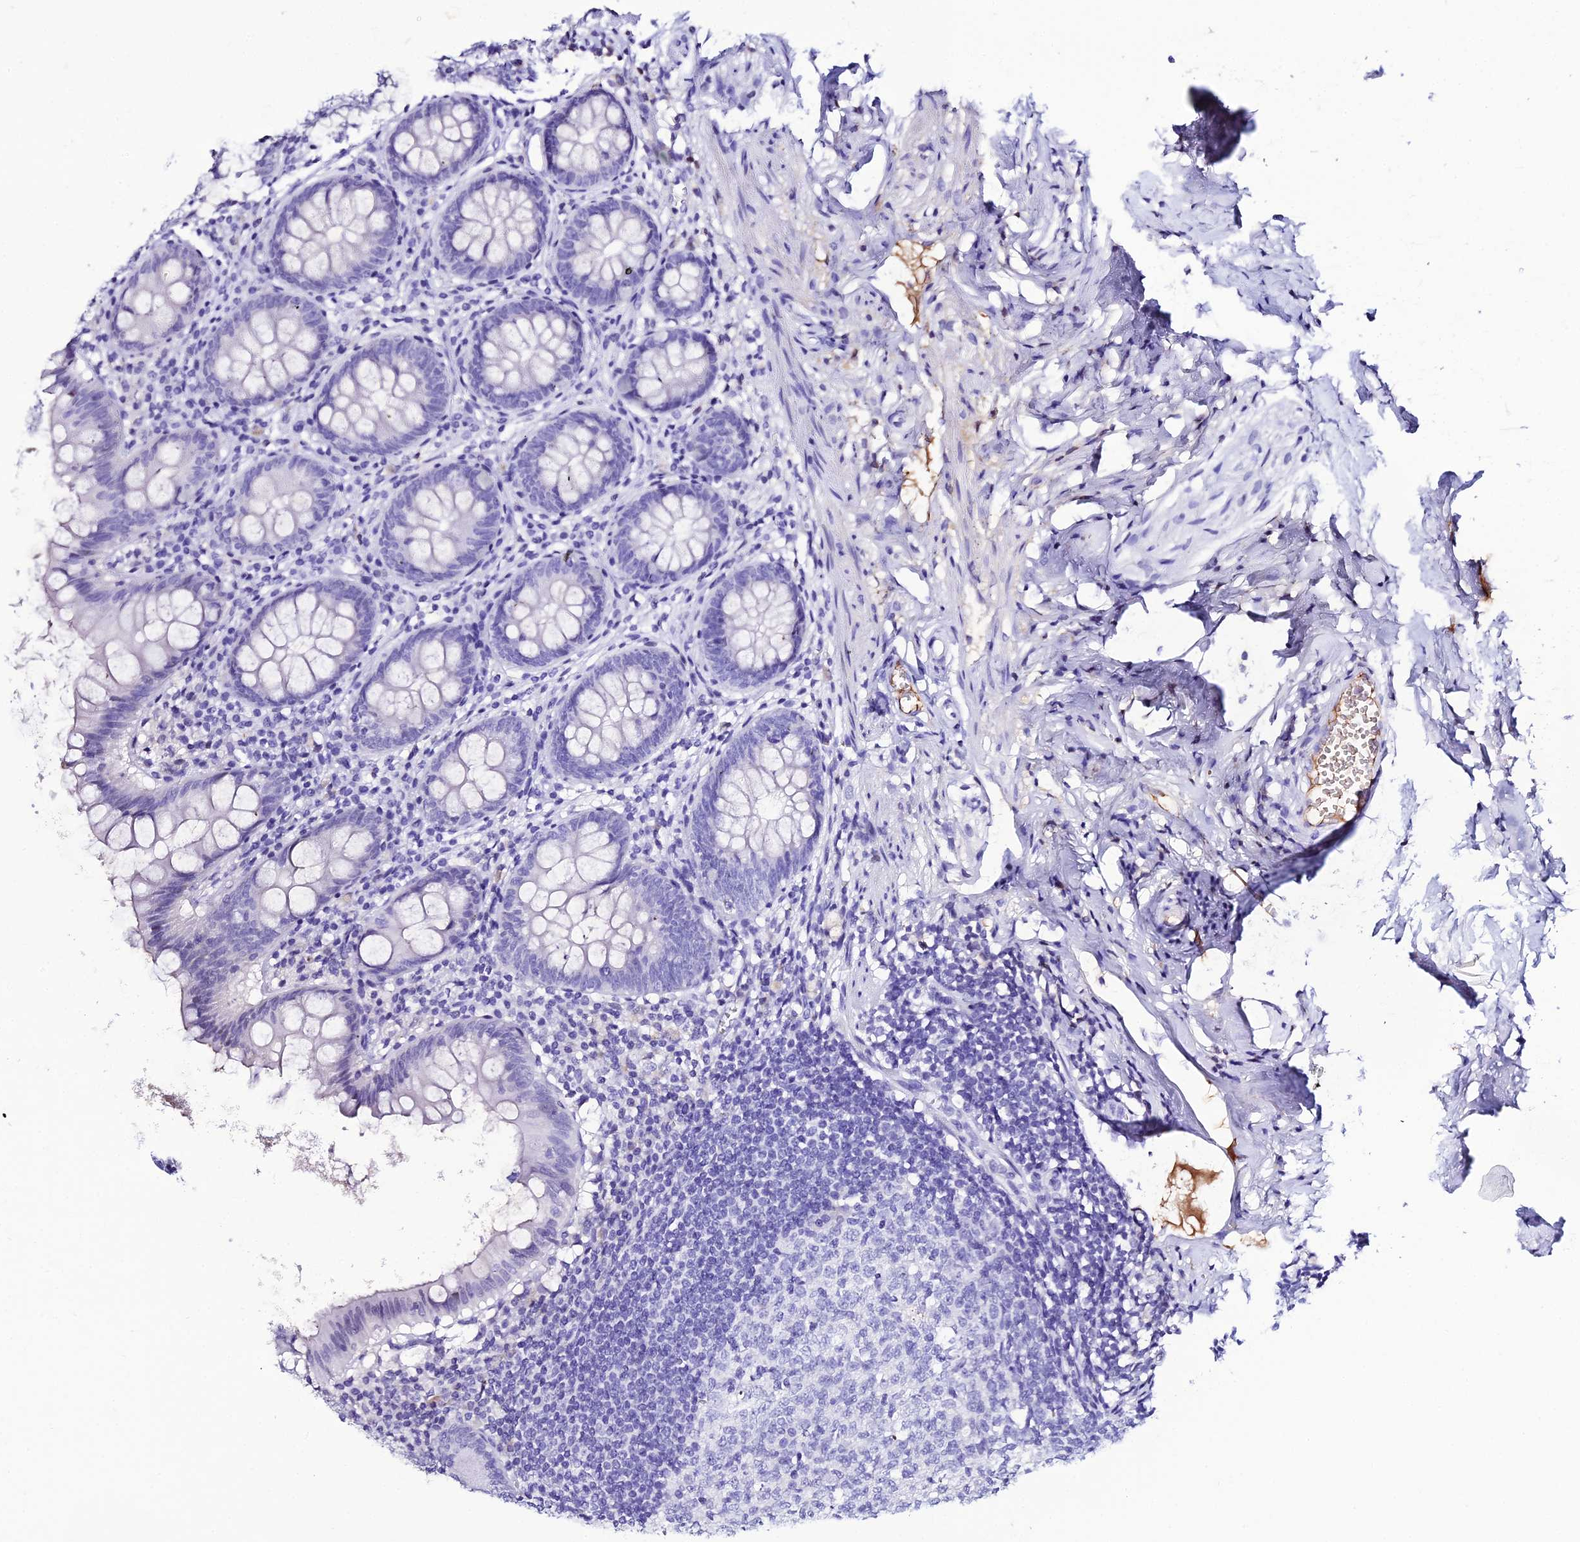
{"staining": {"intensity": "moderate", "quantity": "<25%", "location": "cytoplasmic/membranous"}, "tissue": "appendix", "cell_type": "Glandular cells", "image_type": "normal", "snomed": [{"axis": "morphology", "description": "Normal tissue, NOS"}, {"axis": "topography", "description": "Appendix"}], "caption": "Immunohistochemistry (IHC) image of normal human appendix stained for a protein (brown), which displays low levels of moderate cytoplasmic/membranous positivity in about <25% of glandular cells.", "gene": "DEFB132", "patient": {"sex": "female", "age": 51}}